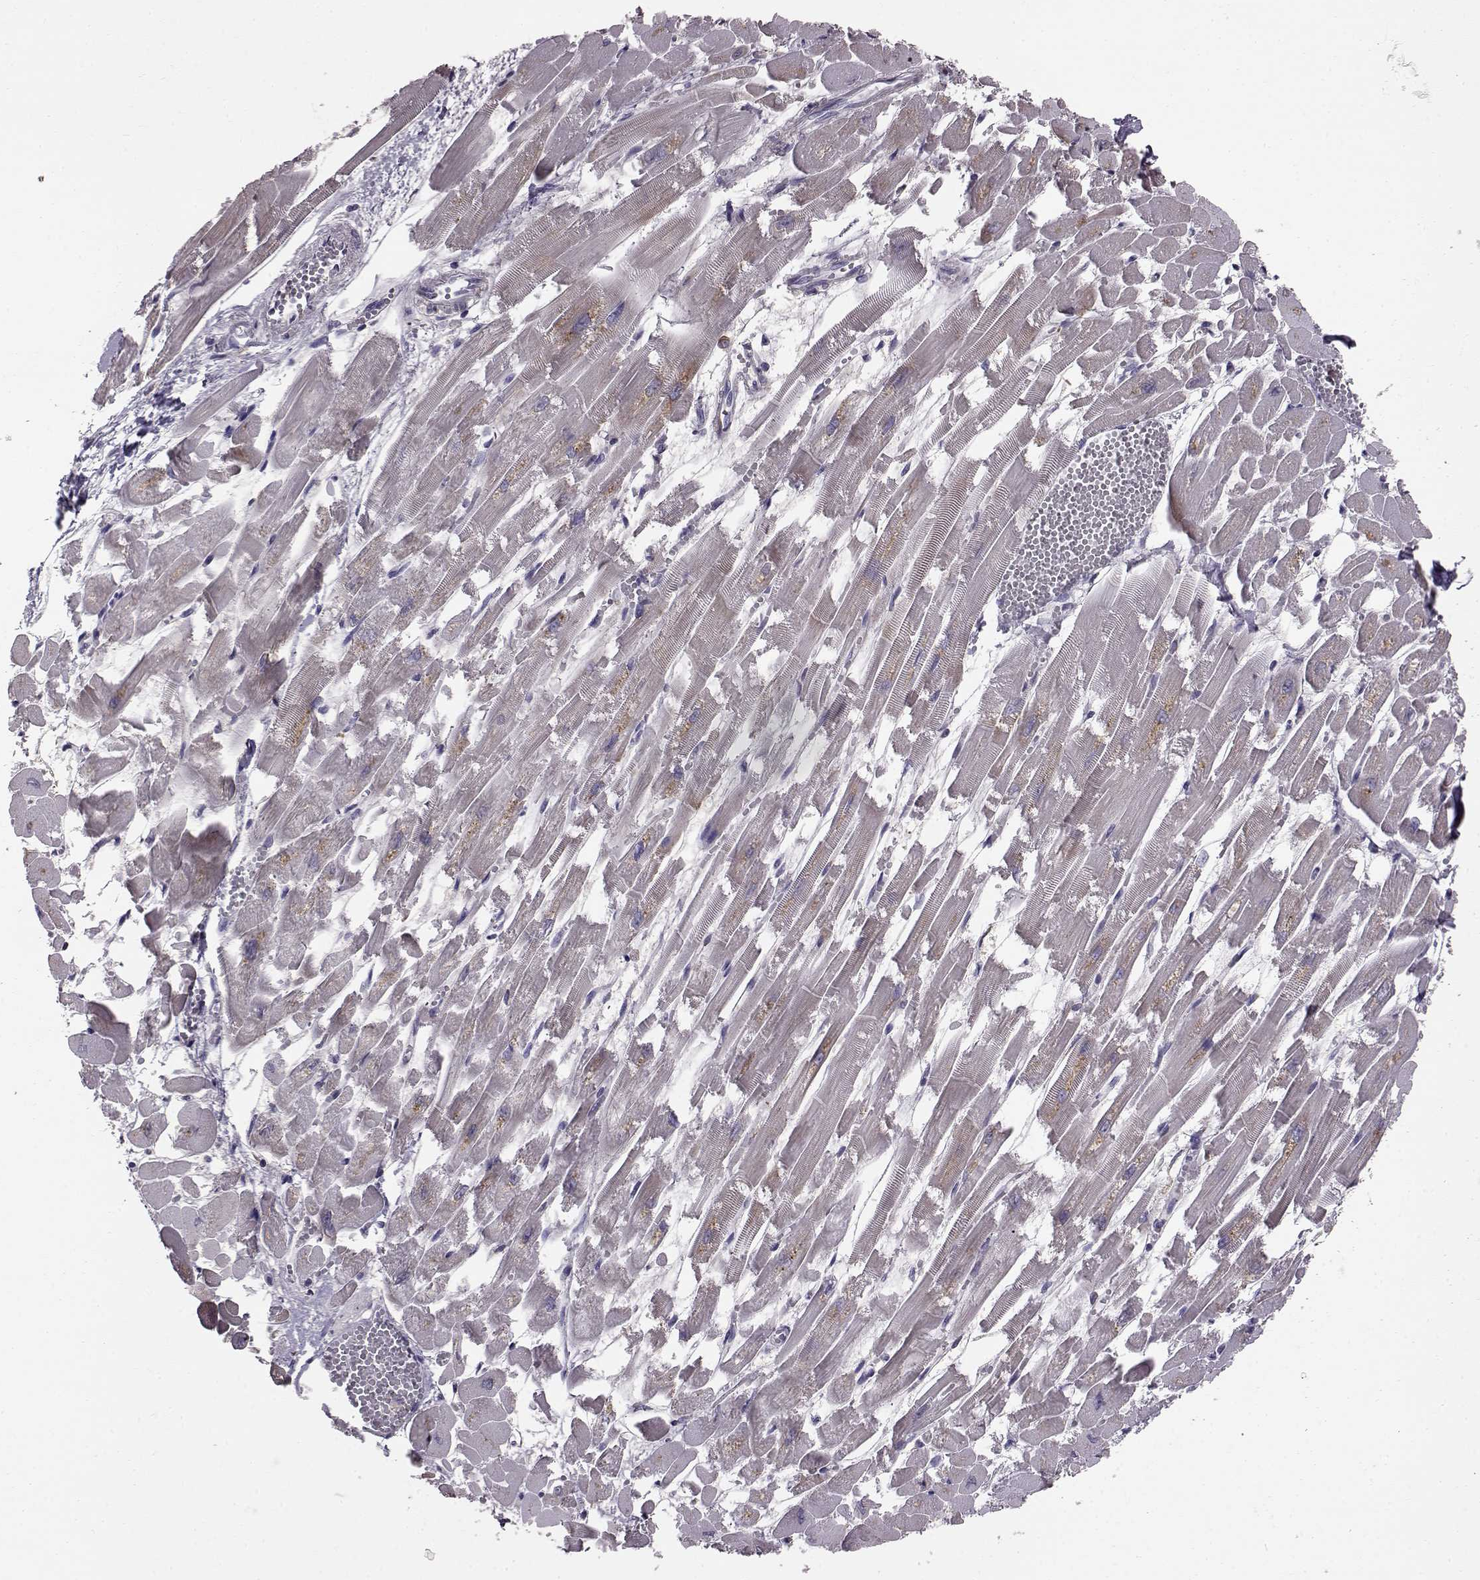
{"staining": {"intensity": "negative", "quantity": "none", "location": "none"}, "tissue": "heart muscle", "cell_type": "Cardiomyocytes", "image_type": "normal", "snomed": [{"axis": "morphology", "description": "Normal tissue, NOS"}, {"axis": "topography", "description": "Heart"}], "caption": "Heart muscle was stained to show a protein in brown. There is no significant staining in cardiomyocytes. (Brightfield microscopy of DAB (3,3'-diaminobenzidine) immunohistochemistry at high magnification).", "gene": "ADGRG2", "patient": {"sex": "female", "age": 52}}